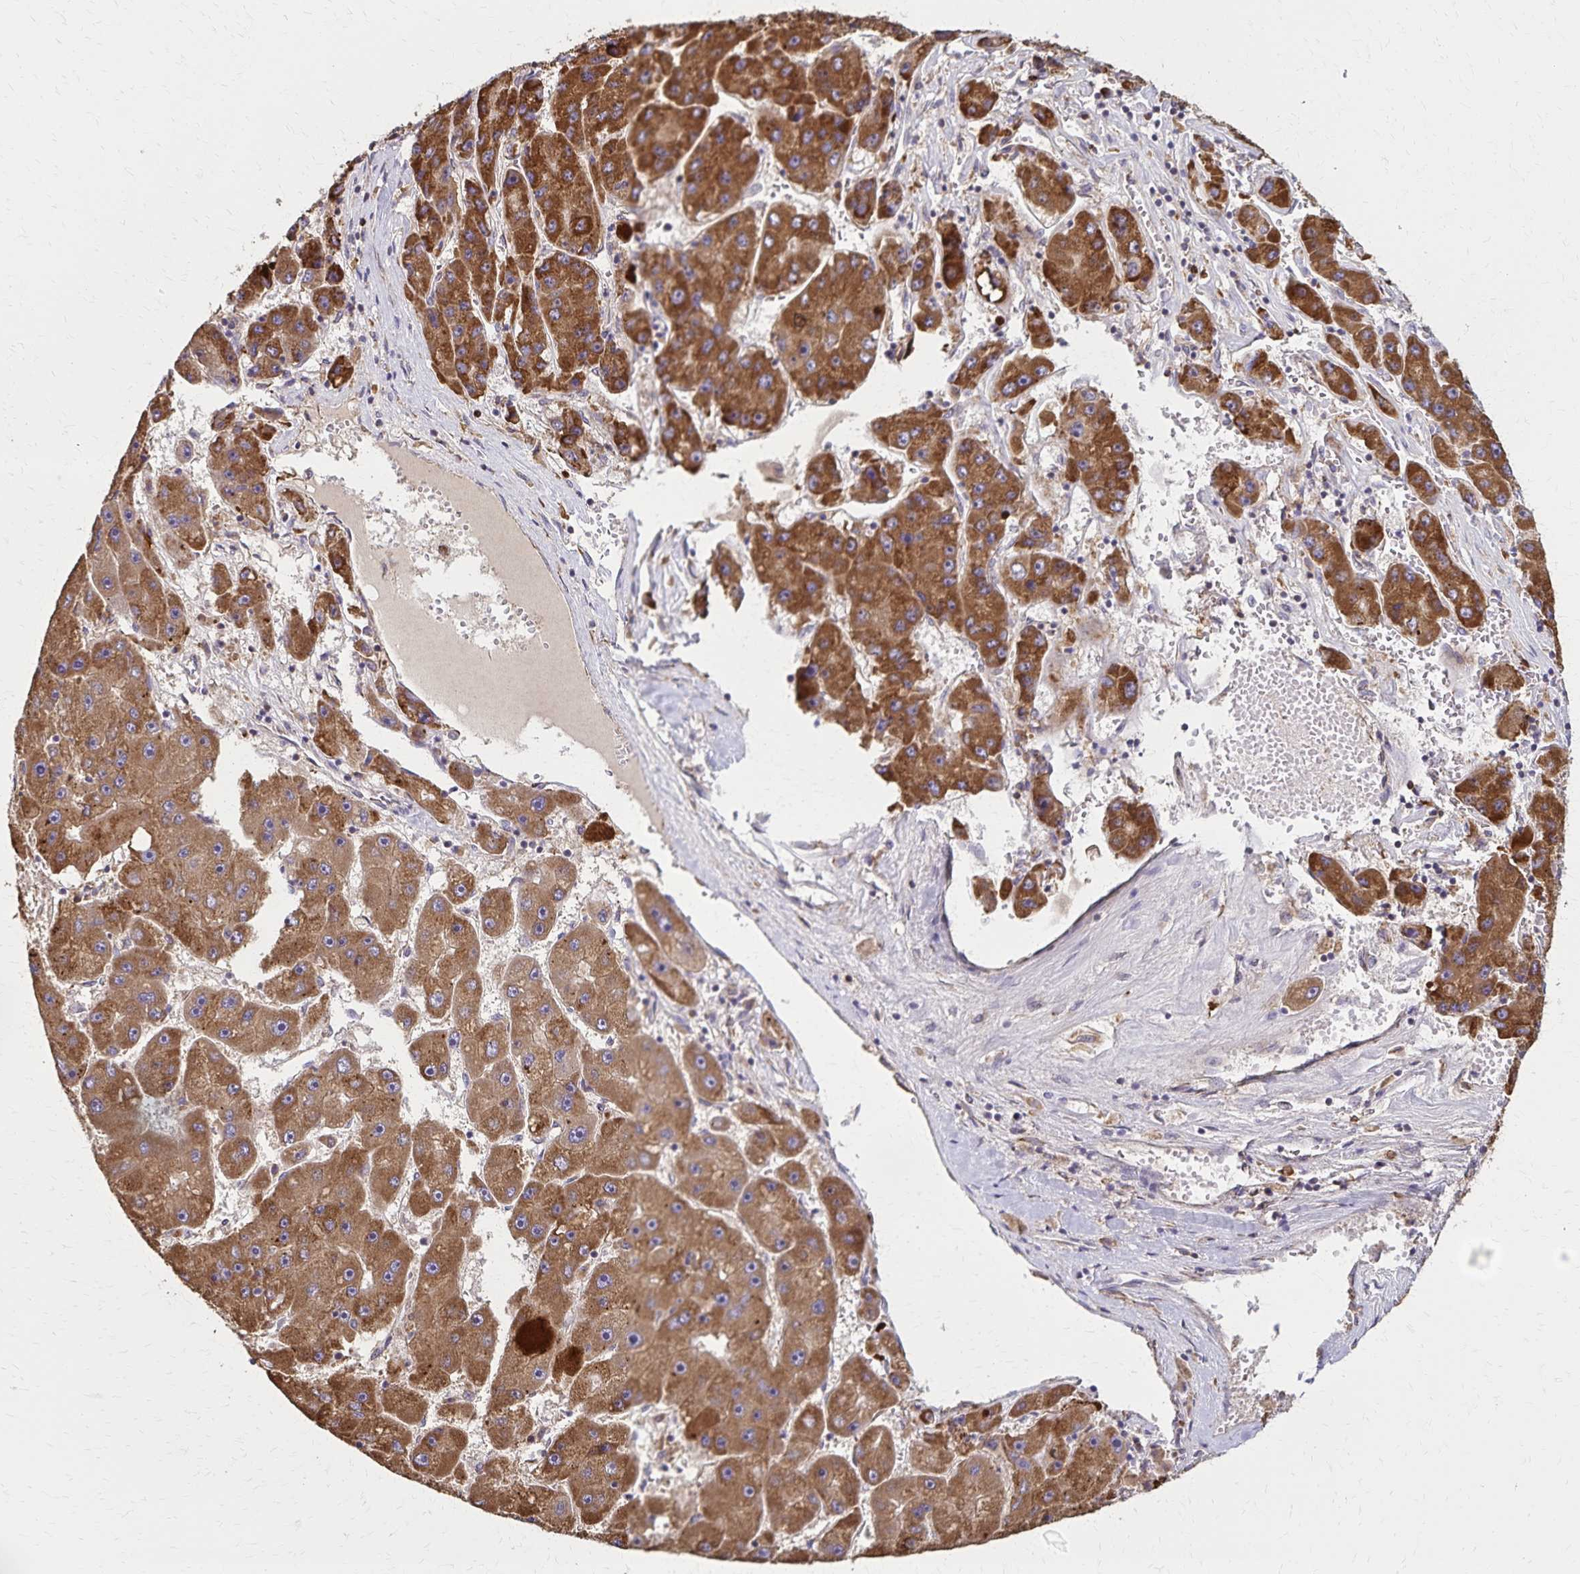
{"staining": {"intensity": "moderate", "quantity": ">75%", "location": "cytoplasmic/membranous"}, "tissue": "liver cancer", "cell_type": "Tumor cells", "image_type": "cancer", "snomed": [{"axis": "morphology", "description": "Carcinoma, Hepatocellular, NOS"}, {"axis": "topography", "description": "Liver"}], "caption": "Liver cancer (hepatocellular carcinoma) was stained to show a protein in brown. There is medium levels of moderate cytoplasmic/membranous positivity in about >75% of tumor cells.", "gene": "RNF10", "patient": {"sex": "female", "age": 61}}